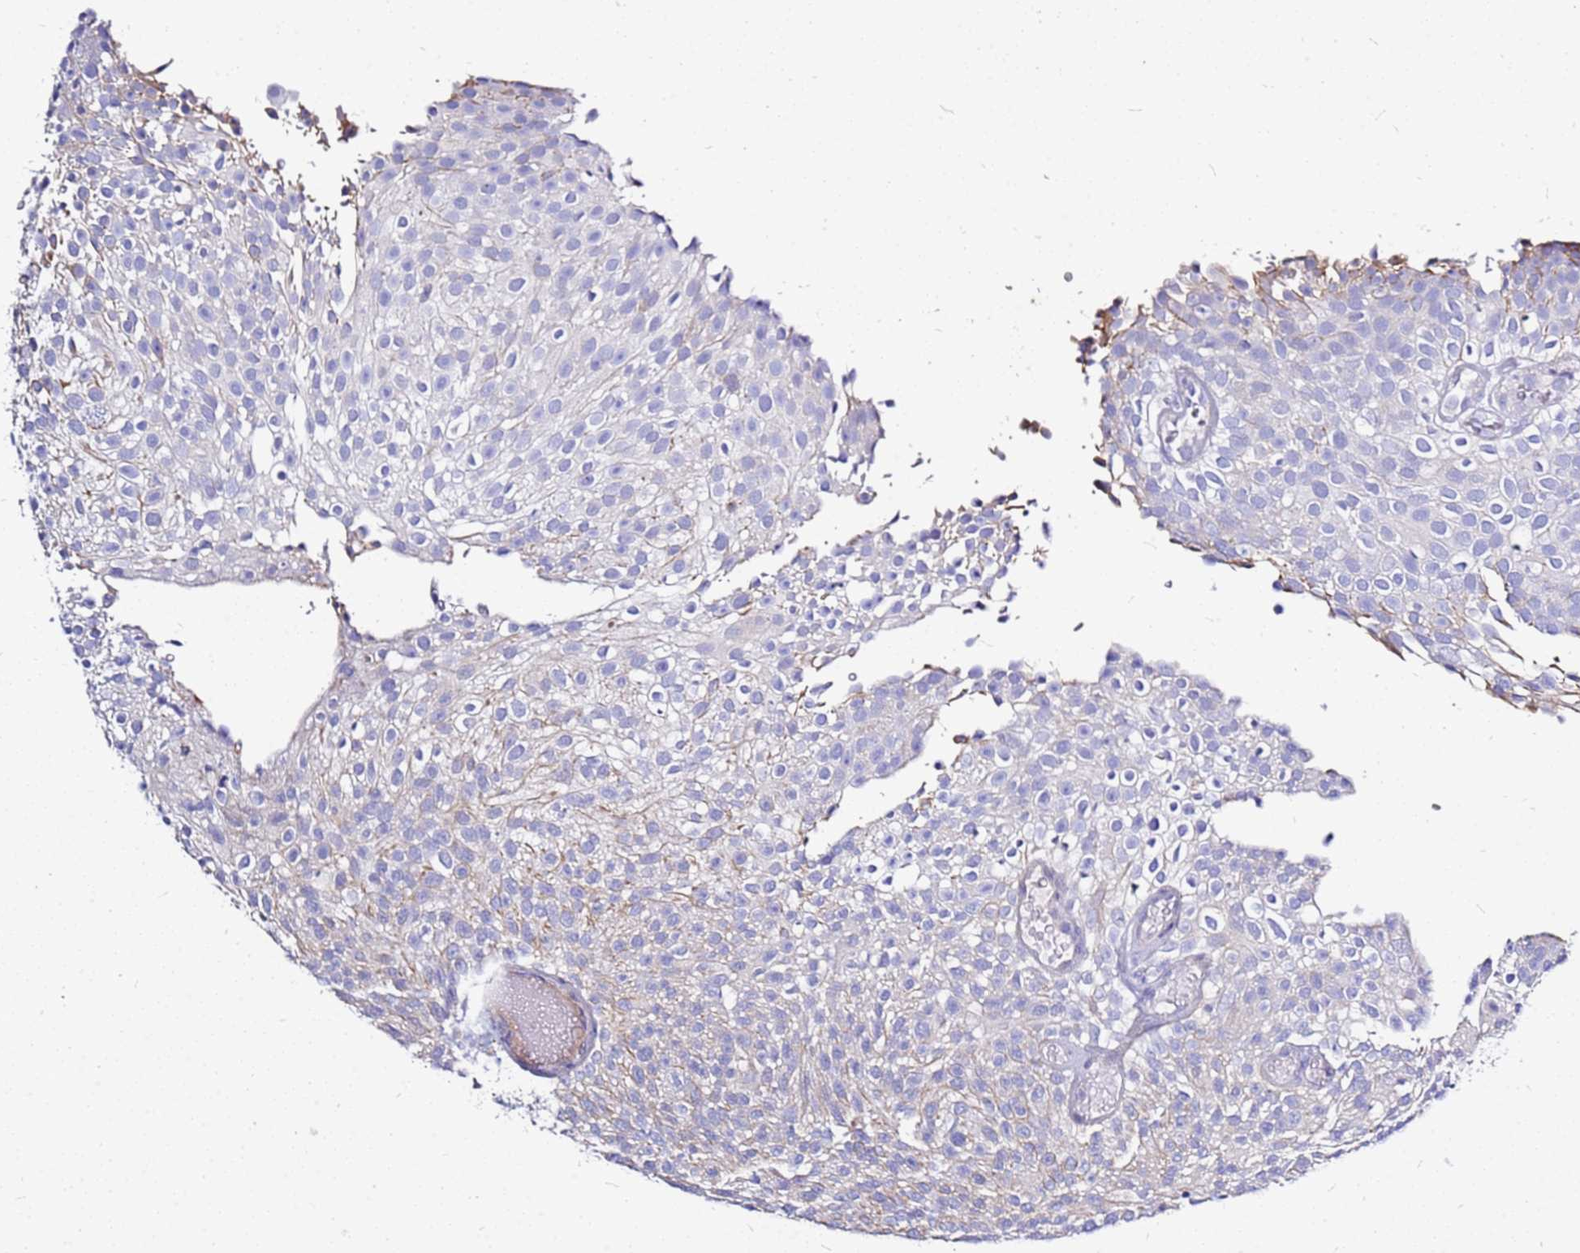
{"staining": {"intensity": "negative", "quantity": "none", "location": "none"}, "tissue": "urothelial cancer", "cell_type": "Tumor cells", "image_type": "cancer", "snomed": [{"axis": "morphology", "description": "Urothelial carcinoma, Low grade"}, {"axis": "topography", "description": "Urinary bladder"}], "caption": "Immunohistochemical staining of urothelial carcinoma (low-grade) reveals no significant expression in tumor cells.", "gene": "CASD1", "patient": {"sex": "male", "age": 78}}